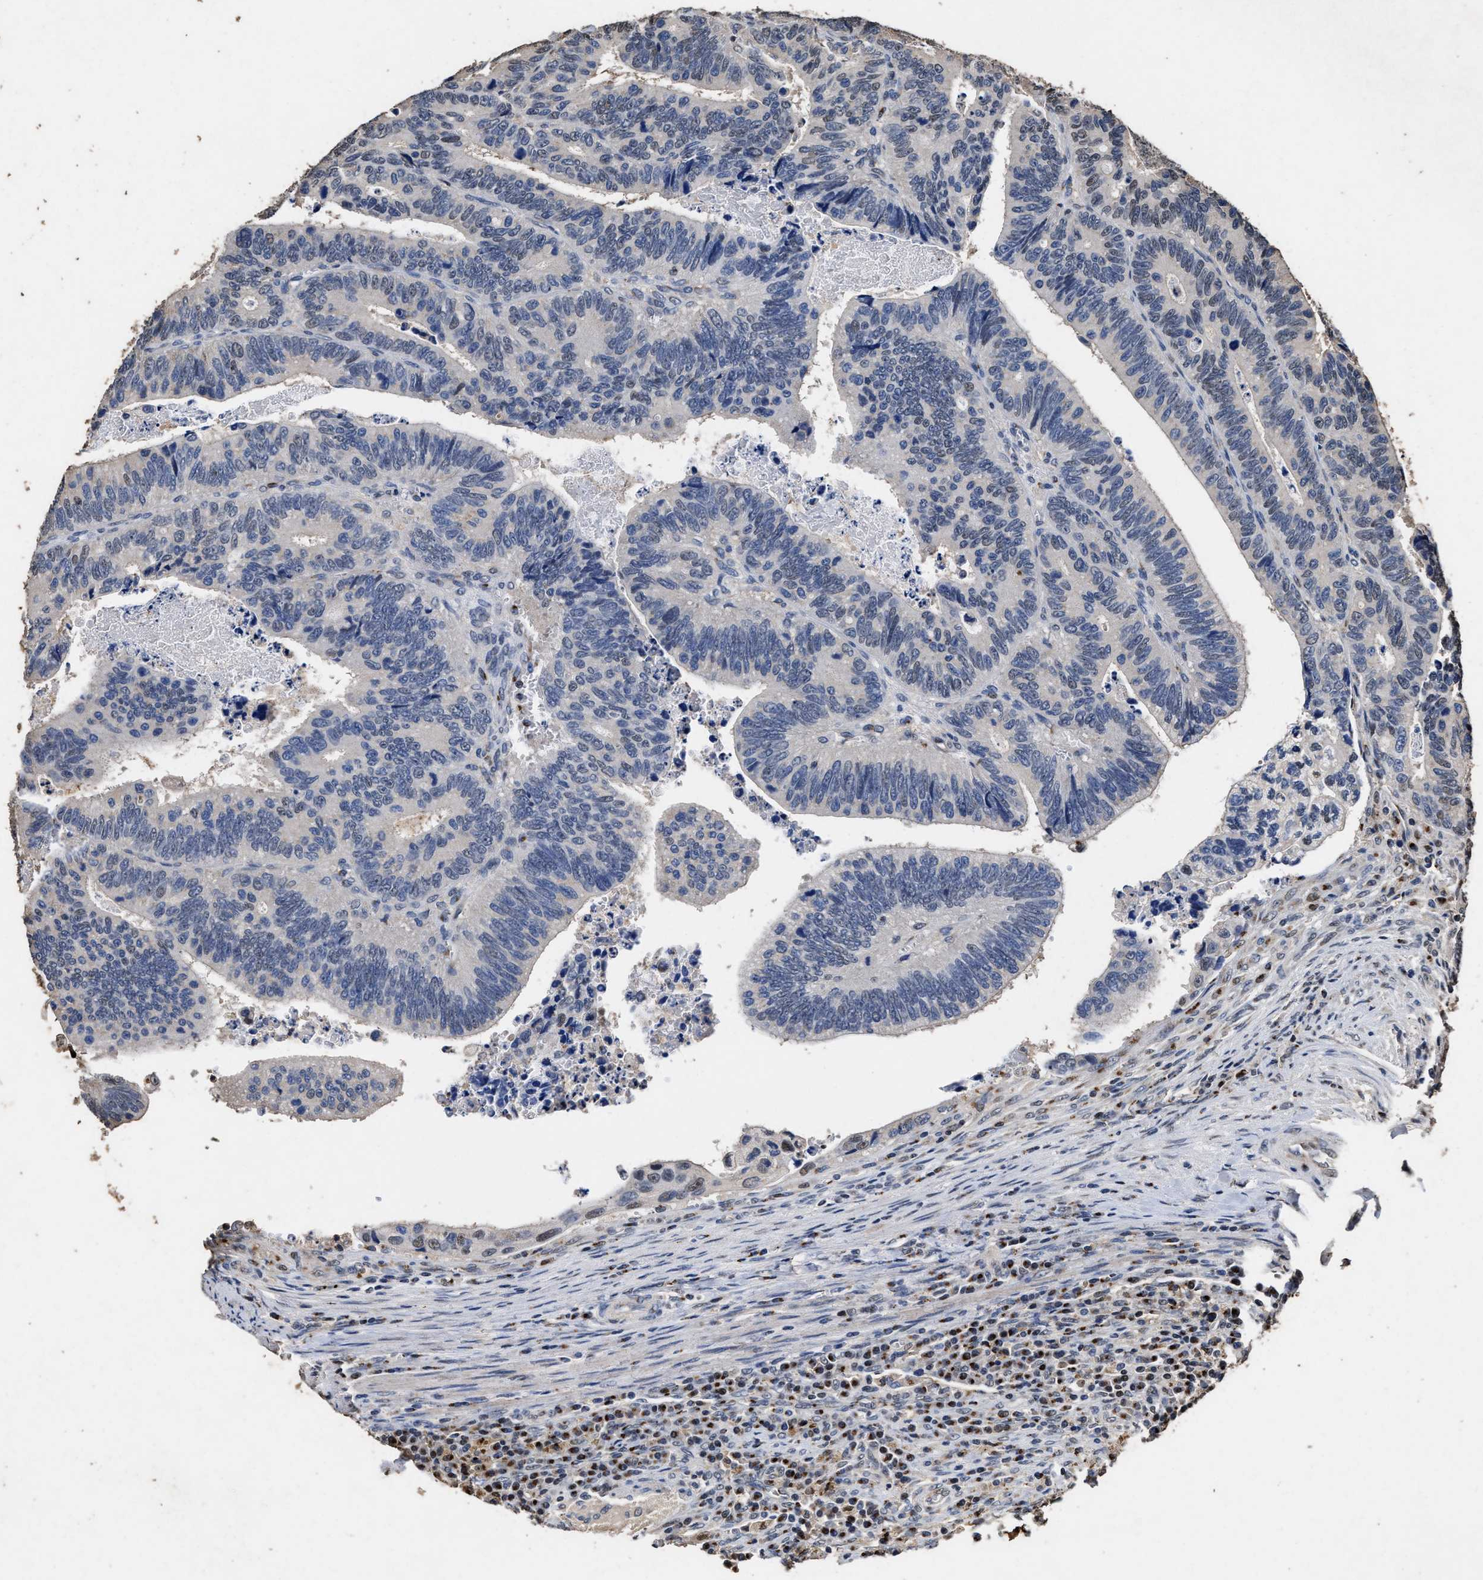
{"staining": {"intensity": "weak", "quantity": "<25%", "location": "nuclear"}, "tissue": "colorectal cancer", "cell_type": "Tumor cells", "image_type": "cancer", "snomed": [{"axis": "morphology", "description": "Inflammation, NOS"}, {"axis": "morphology", "description": "Adenocarcinoma, NOS"}, {"axis": "topography", "description": "Colon"}], "caption": "Micrograph shows no significant protein positivity in tumor cells of colorectal cancer.", "gene": "TPST2", "patient": {"sex": "male", "age": 72}}